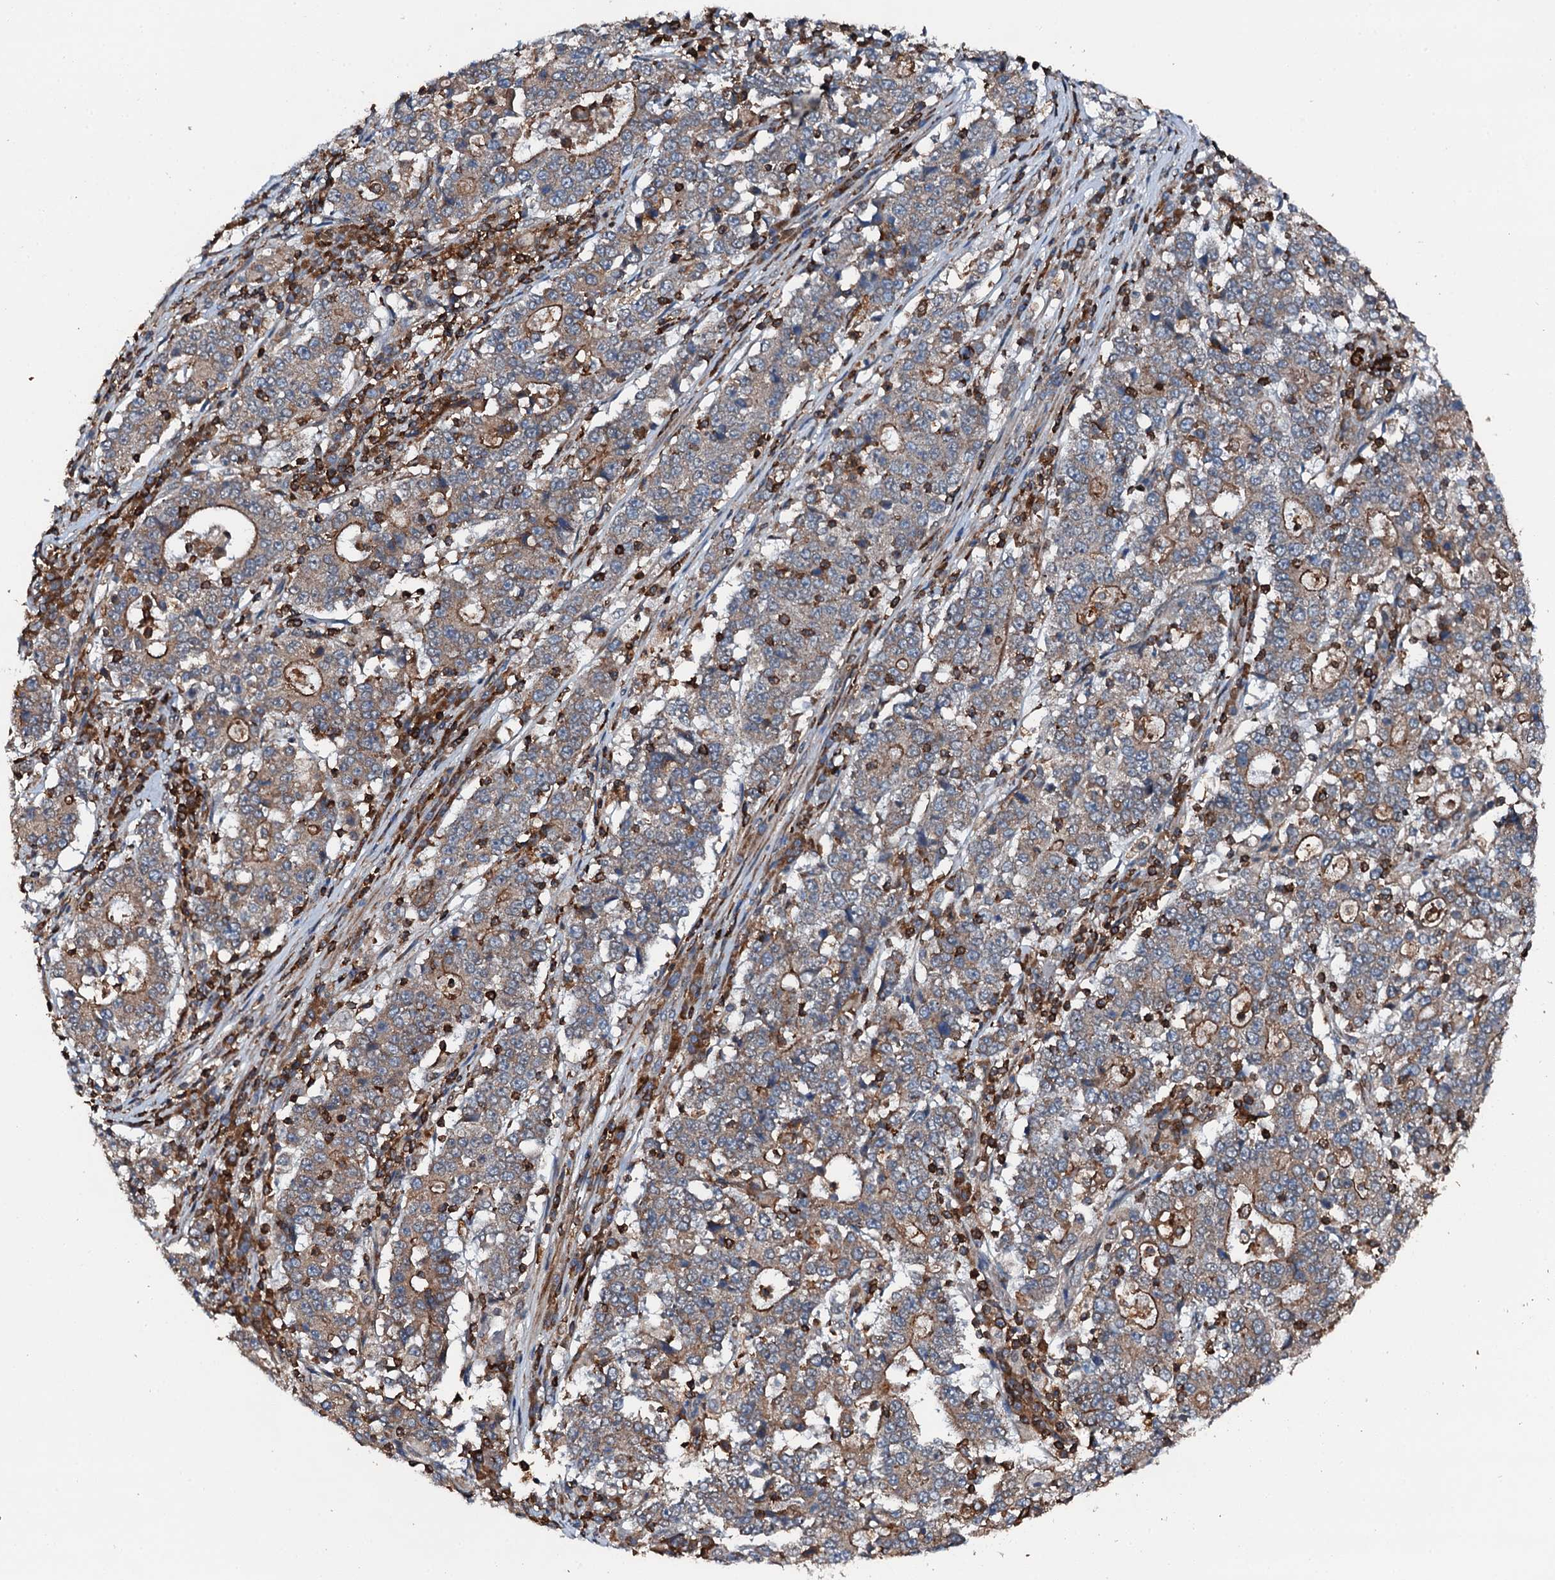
{"staining": {"intensity": "weak", "quantity": ">75%", "location": "cytoplasmic/membranous"}, "tissue": "stomach cancer", "cell_type": "Tumor cells", "image_type": "cancer", "snomed": [{"axis": "morphology", "description": "Adenocarcinoma, NOS"}, {"axis": "topography", "description": "Stomach"}], "caption": "Protein analysis of adenocarcinoma (stomach) tissue exhibits weak cytoplasmic/membranous positivity in approximately >75% of tumor cells.", "gene": "EDC4", "patient": {"sex": "male", "age": 59}}